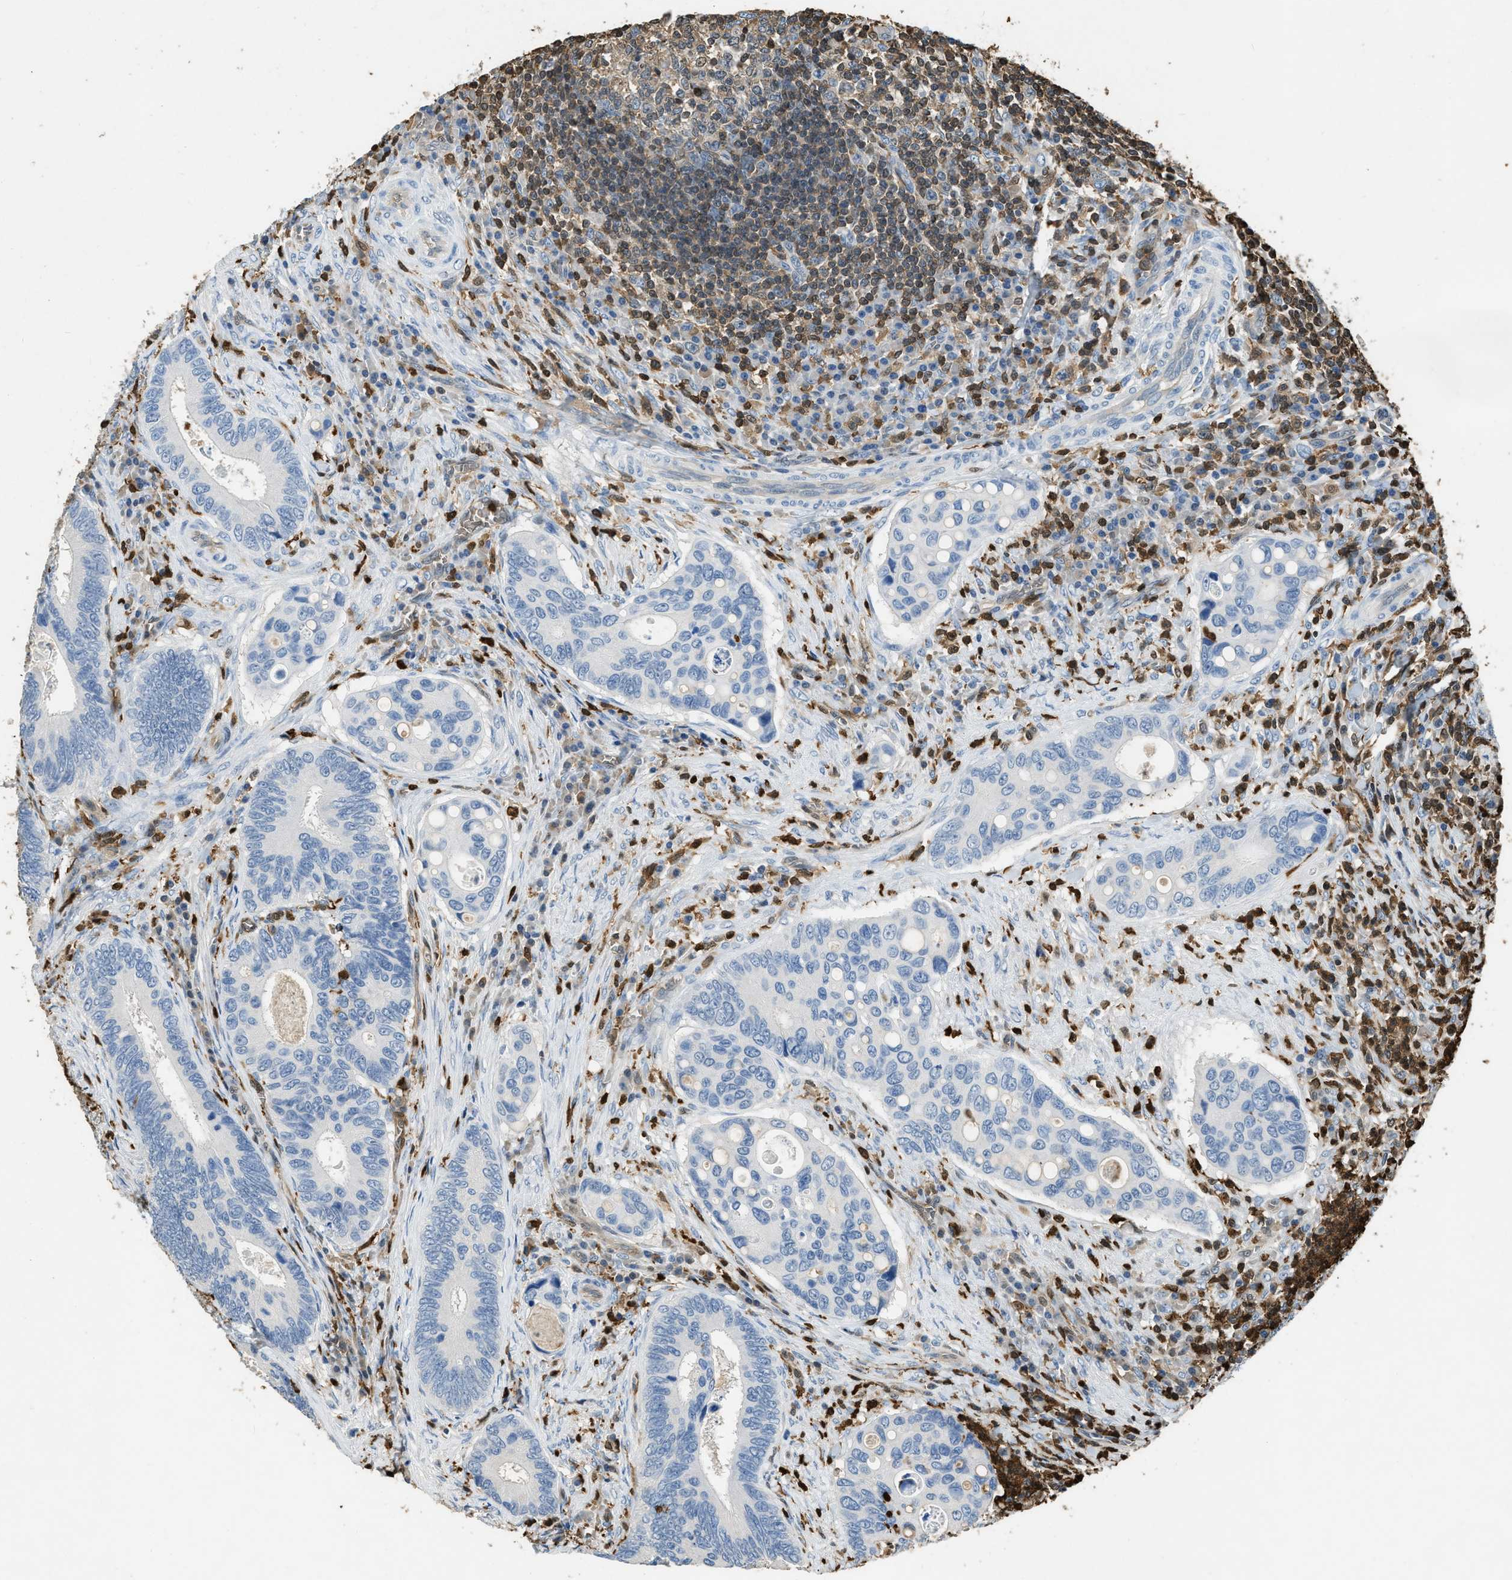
{"staining": {"intensity": "negative", "quantity": "none", "location": "none"}, "tissue": "colorectal cancer", "cell_type": "Tumor cells", "image_type": "cancer", "snomed": [{"axis": "morphology", "description": "Inflammation, NOS"}, {"axis": "morphology", "description": "Adenocarcinoma, NOS"}, {"axis": "topography", "description": "Colon"}], "caption": "Tumor cells show no significant positivity in colorectal cancer (adenocarcinoma).", "gene": "ARHGDIB", "patient": {"sex": "male", "age": 72}}